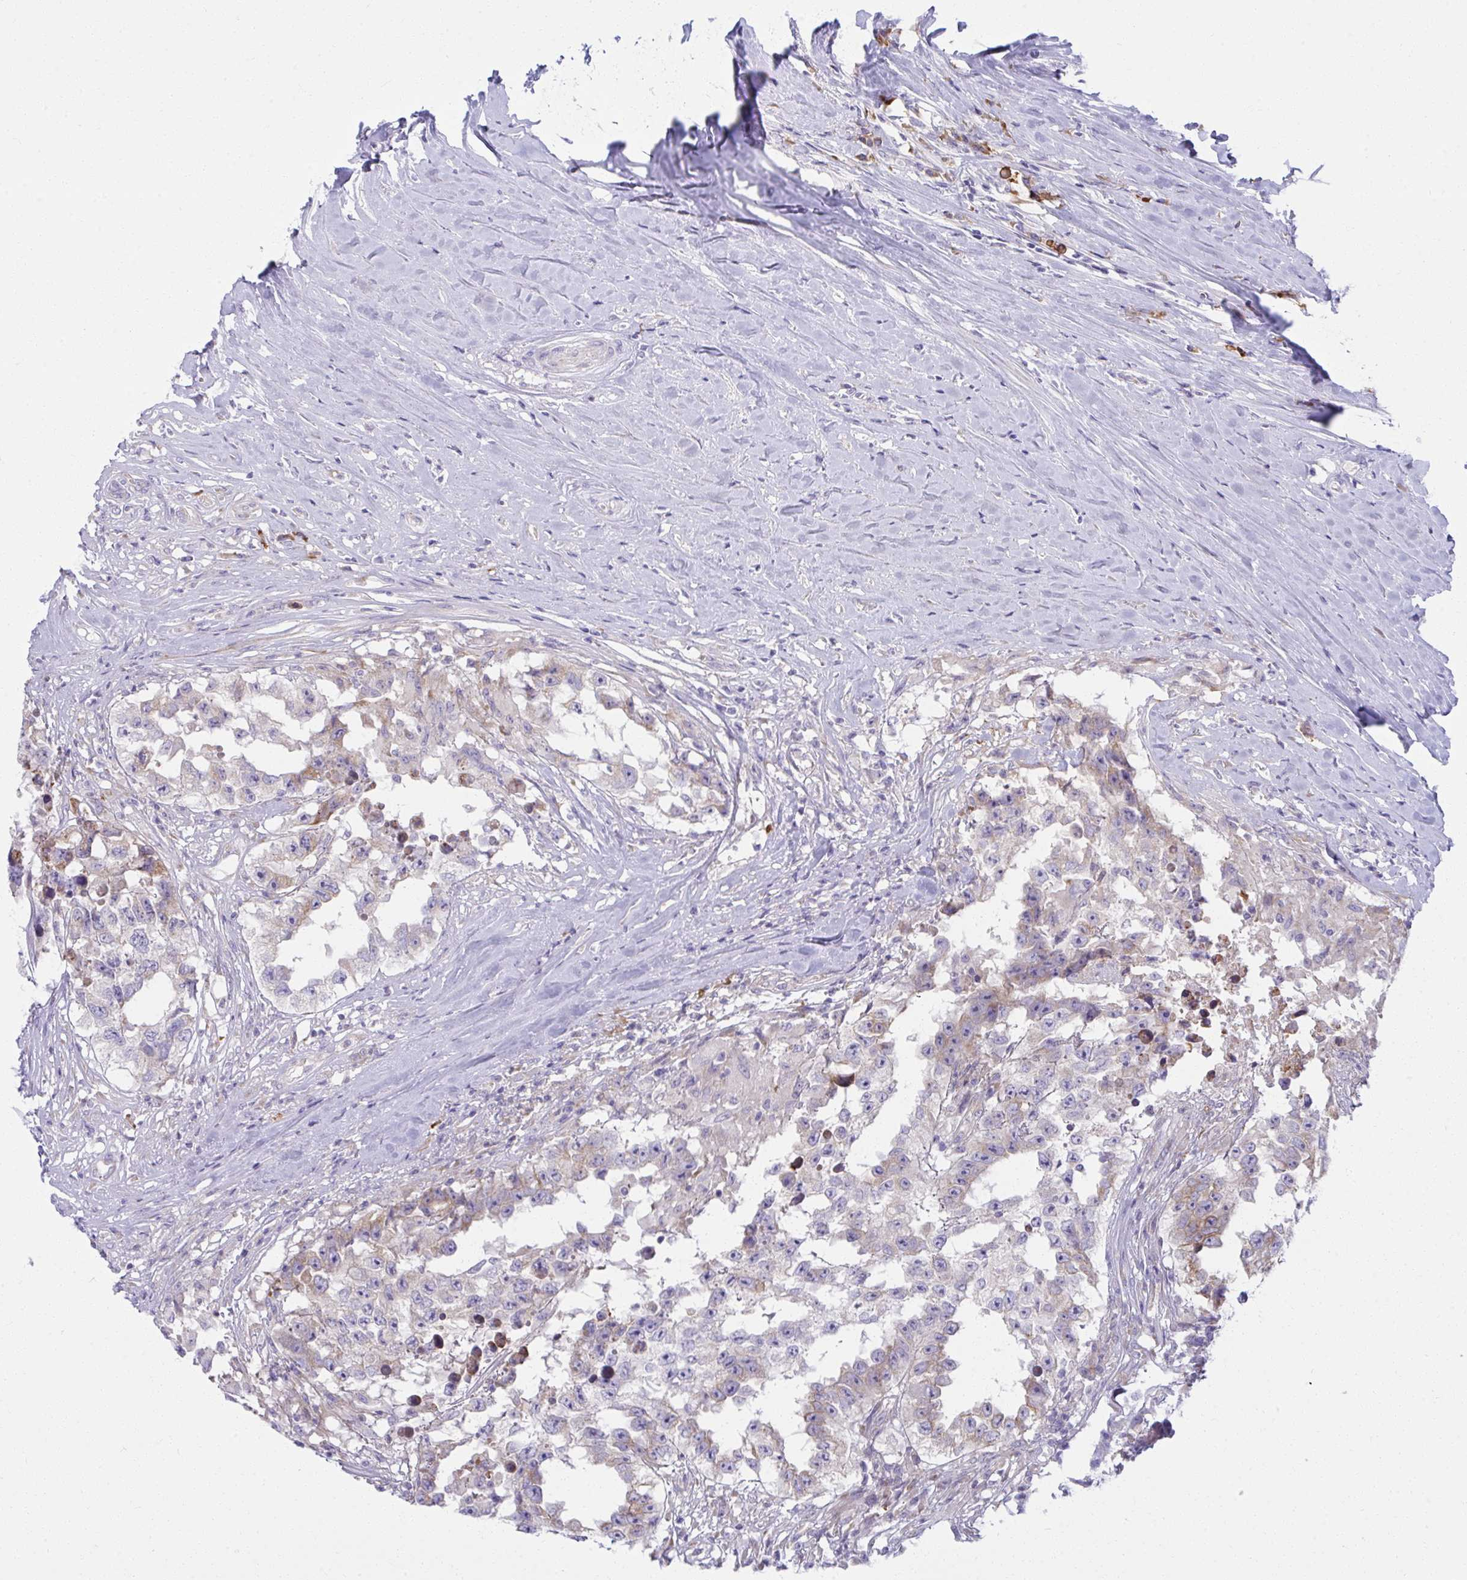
{"staining": {"intensity": "weak", "quantity": "25%-75%", "location": "cytoplasmic/membranous"}, "tissue": "testis cancer", "cell_type": "Tumor cells", "image_type": "cancer", "snomed": [{"axis": "morphology", "description": "Carcinoma, Embryonal, NOS"}, {"axis": "topography", "description": "Testis"}], "caption": "Immunohistochemistry (IHC) of human testis embryonal carcinoma exhibits low levels of weak cytoplasmic/membranous staining in approximately 25%-75% of tumor cells. The protein of interest is stained brown, and the nuclei are stained in blue (DAB (3,3'-diaminobenzidine) IHC with brightfield microscopy, high magnification).", "gene": "FASLG", "patient": {"sex": "male", "age": 83}}